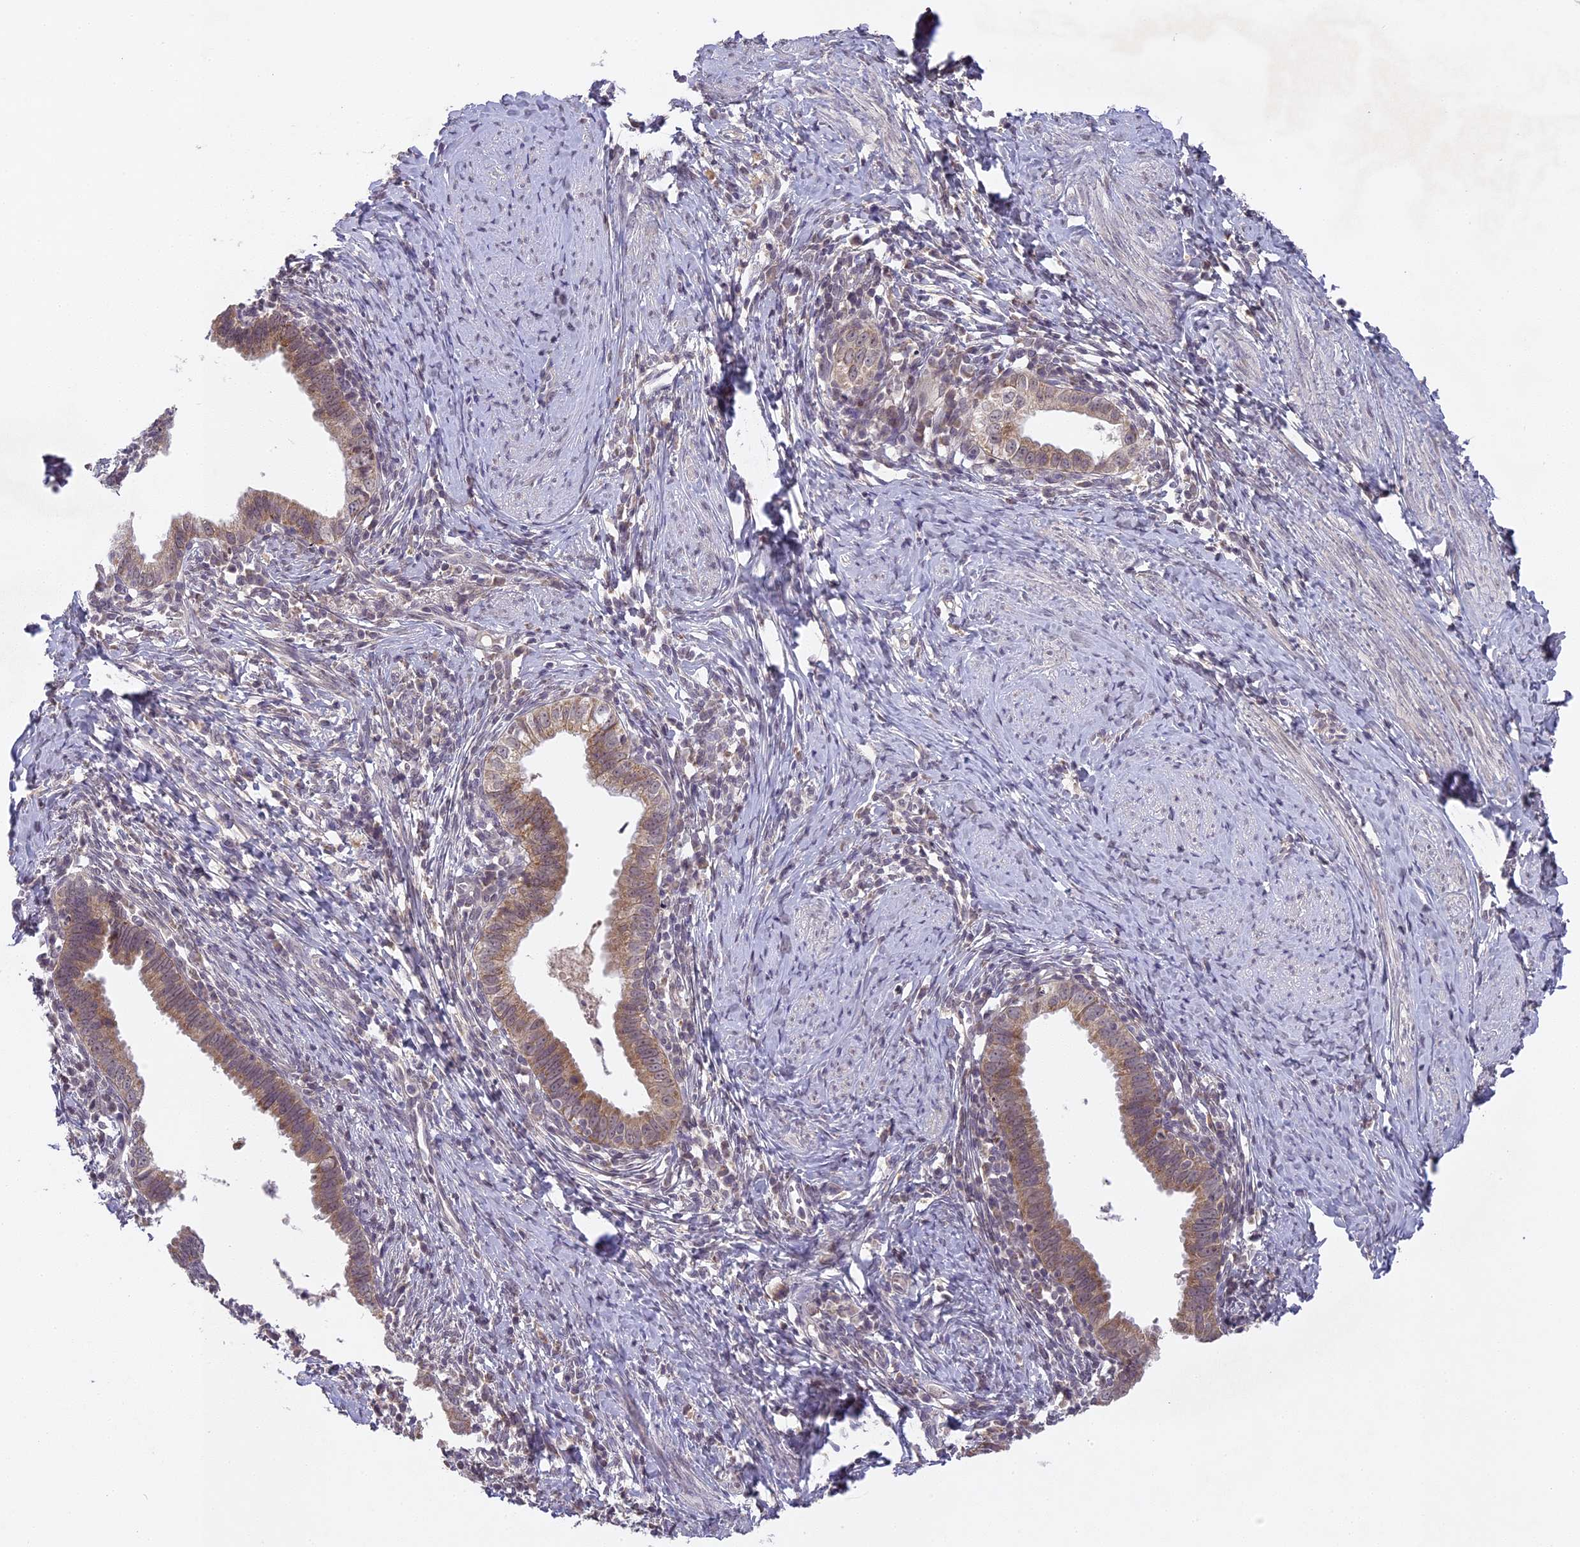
{"staining": {"intensity": "moderate", "quantity": ">75%", "location": "cytoplasmic/membranous"}, "tissue": "cervical cancer", "cell_type": "Tumor cells", "image_type": "cancer", "snomed": [{"axis": "morphology", "description": "Adenocarcinoma, NOS"}, {"axis": "topography", "description": "Cervix"}], "caption": "Human cervical adenocarcinoma stained with a brown dye demonstrates moderate cytoplasmic/membranous positive expression in about >75% of tumor cells.", "gene": "ERG28", "patient": {"sex": "female", "age": 36}}